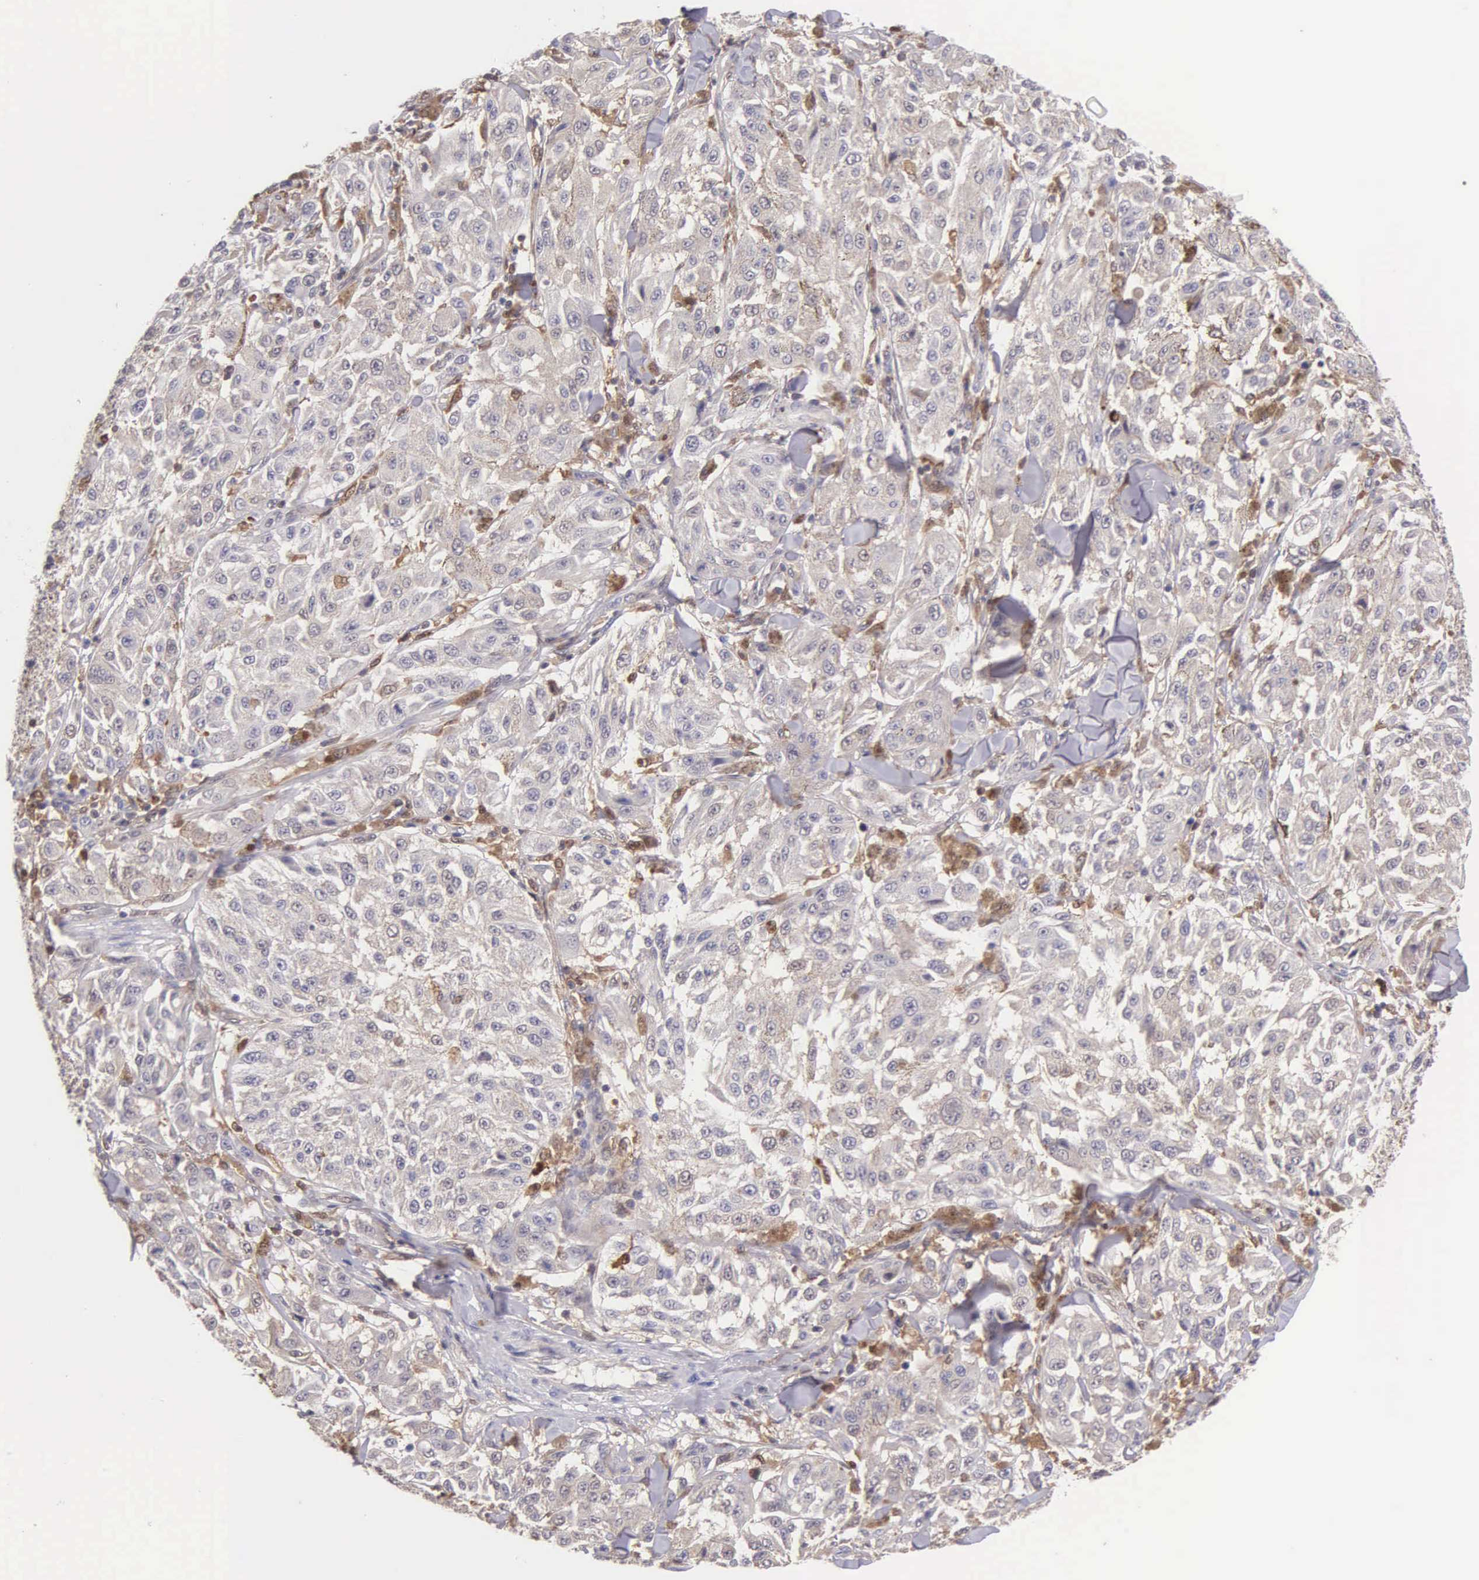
{"staining": {"intensity": "weak", "quantity": ">75%", "location": "cytoplasmic/membranous"}, "tissue": "melanoma", "cell_type": "Tumor cells", "image_type": "cancer", "snomed": [{"axis": "morphology", "description": "Malignant melanoma, NOS"}, {"axis": "topography", "description": "Skin"}], "caption": "Approximately >75% of tumor cells in human malignant melanoma exhibit weak cytoplasmic/membranous protein staining as visualized by brown immunohistochemical staining.", "gene": "BID", "patient": {"sex": "female", "age": 64}}